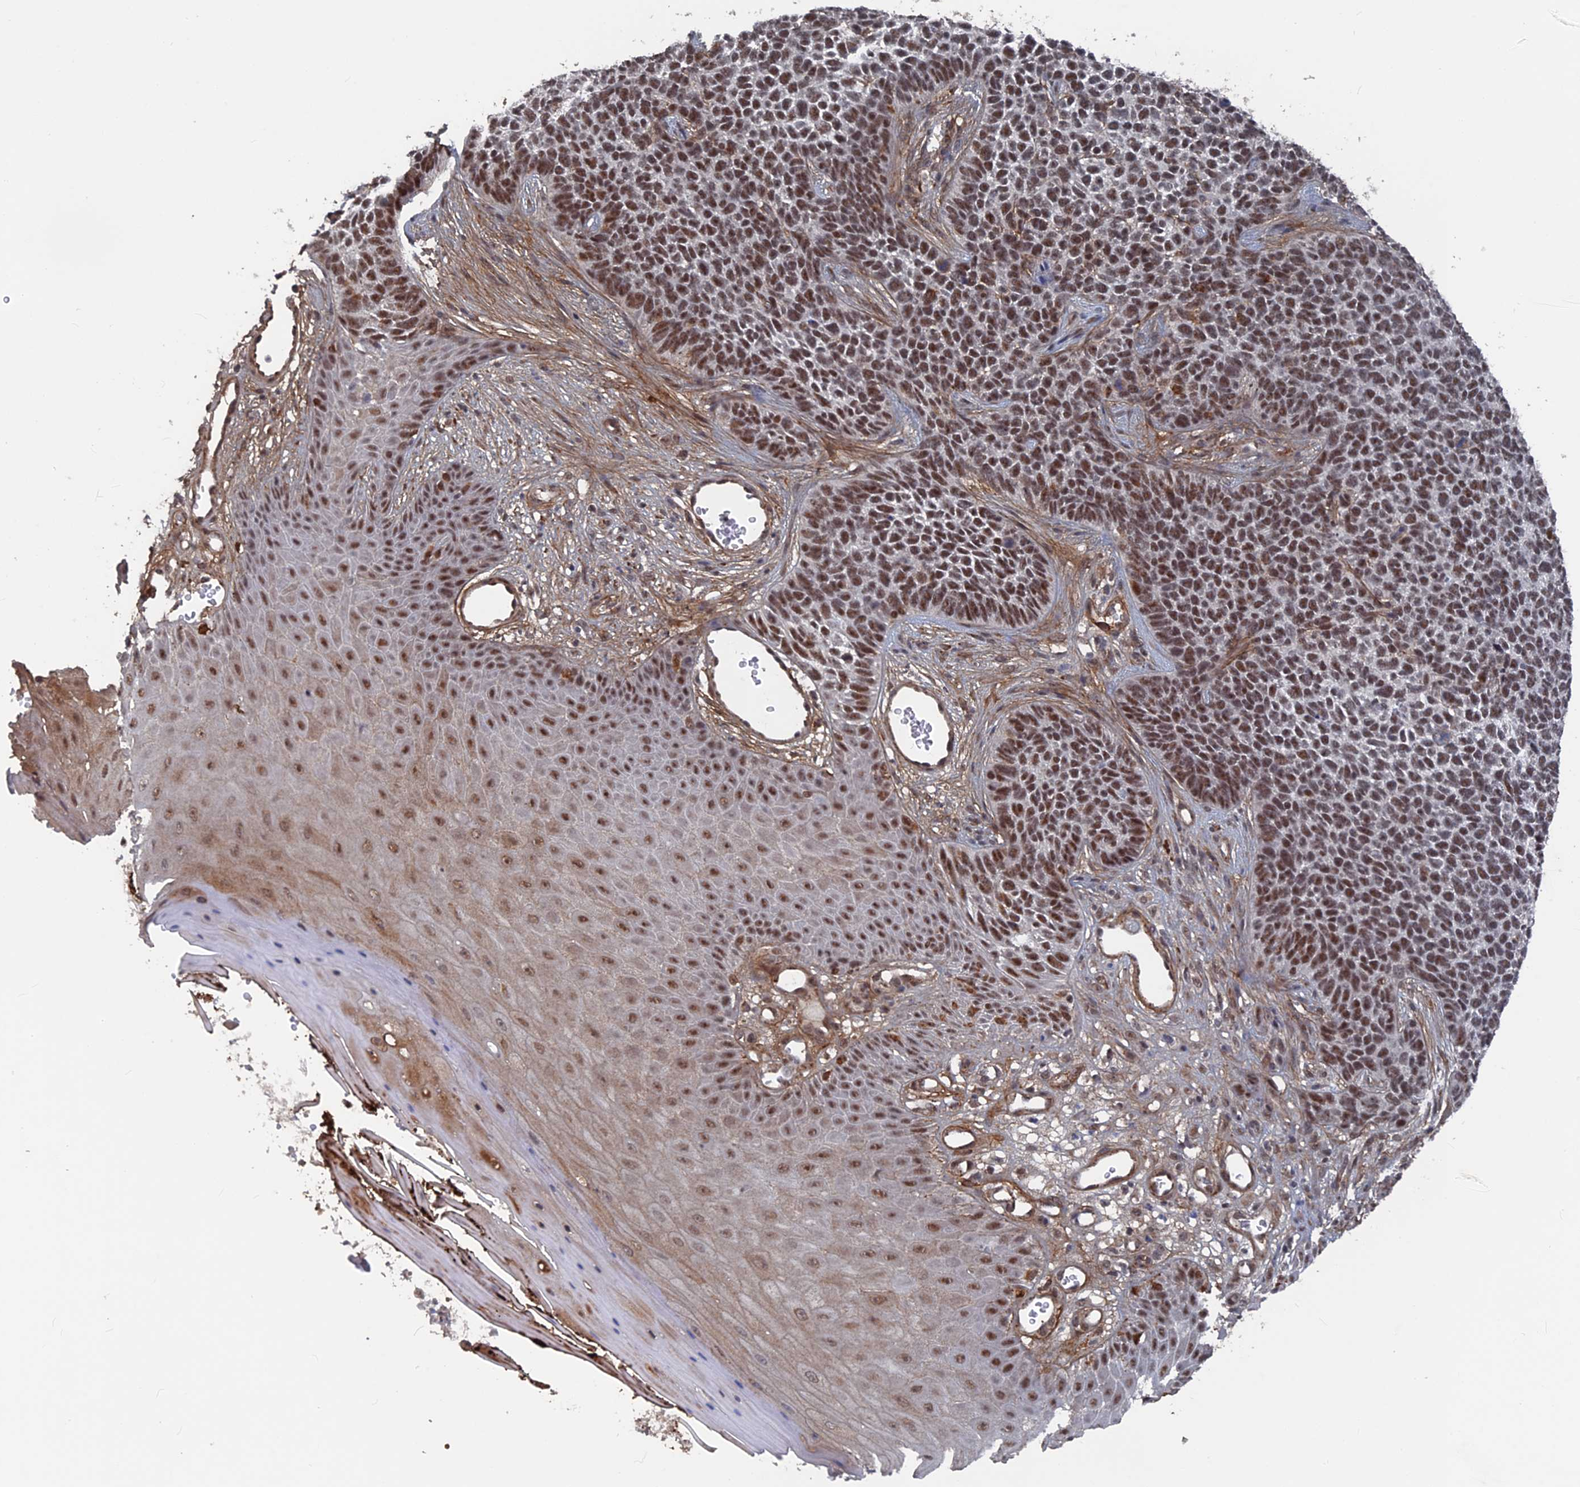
{"staining": {"intensity": "moderate", "quantity": ">75%", "location": "nuclear"}, "tissue": "skin cancer", "cell_type": "Tumor cells", "image_type": "cancer", "snomed": [{"axis": "morphology", "description": "Basal cell carcinoma"}, {"axis": "topography", "description": "Skin"}], "caption": "The histopathology image shows staining of basal cell carcinoma (skin), revealing moderate nuclear protein positivity (brown color) within tumor cells.", "gene": "SH3D21", "patient": {"sex": "female", "age": 84}}